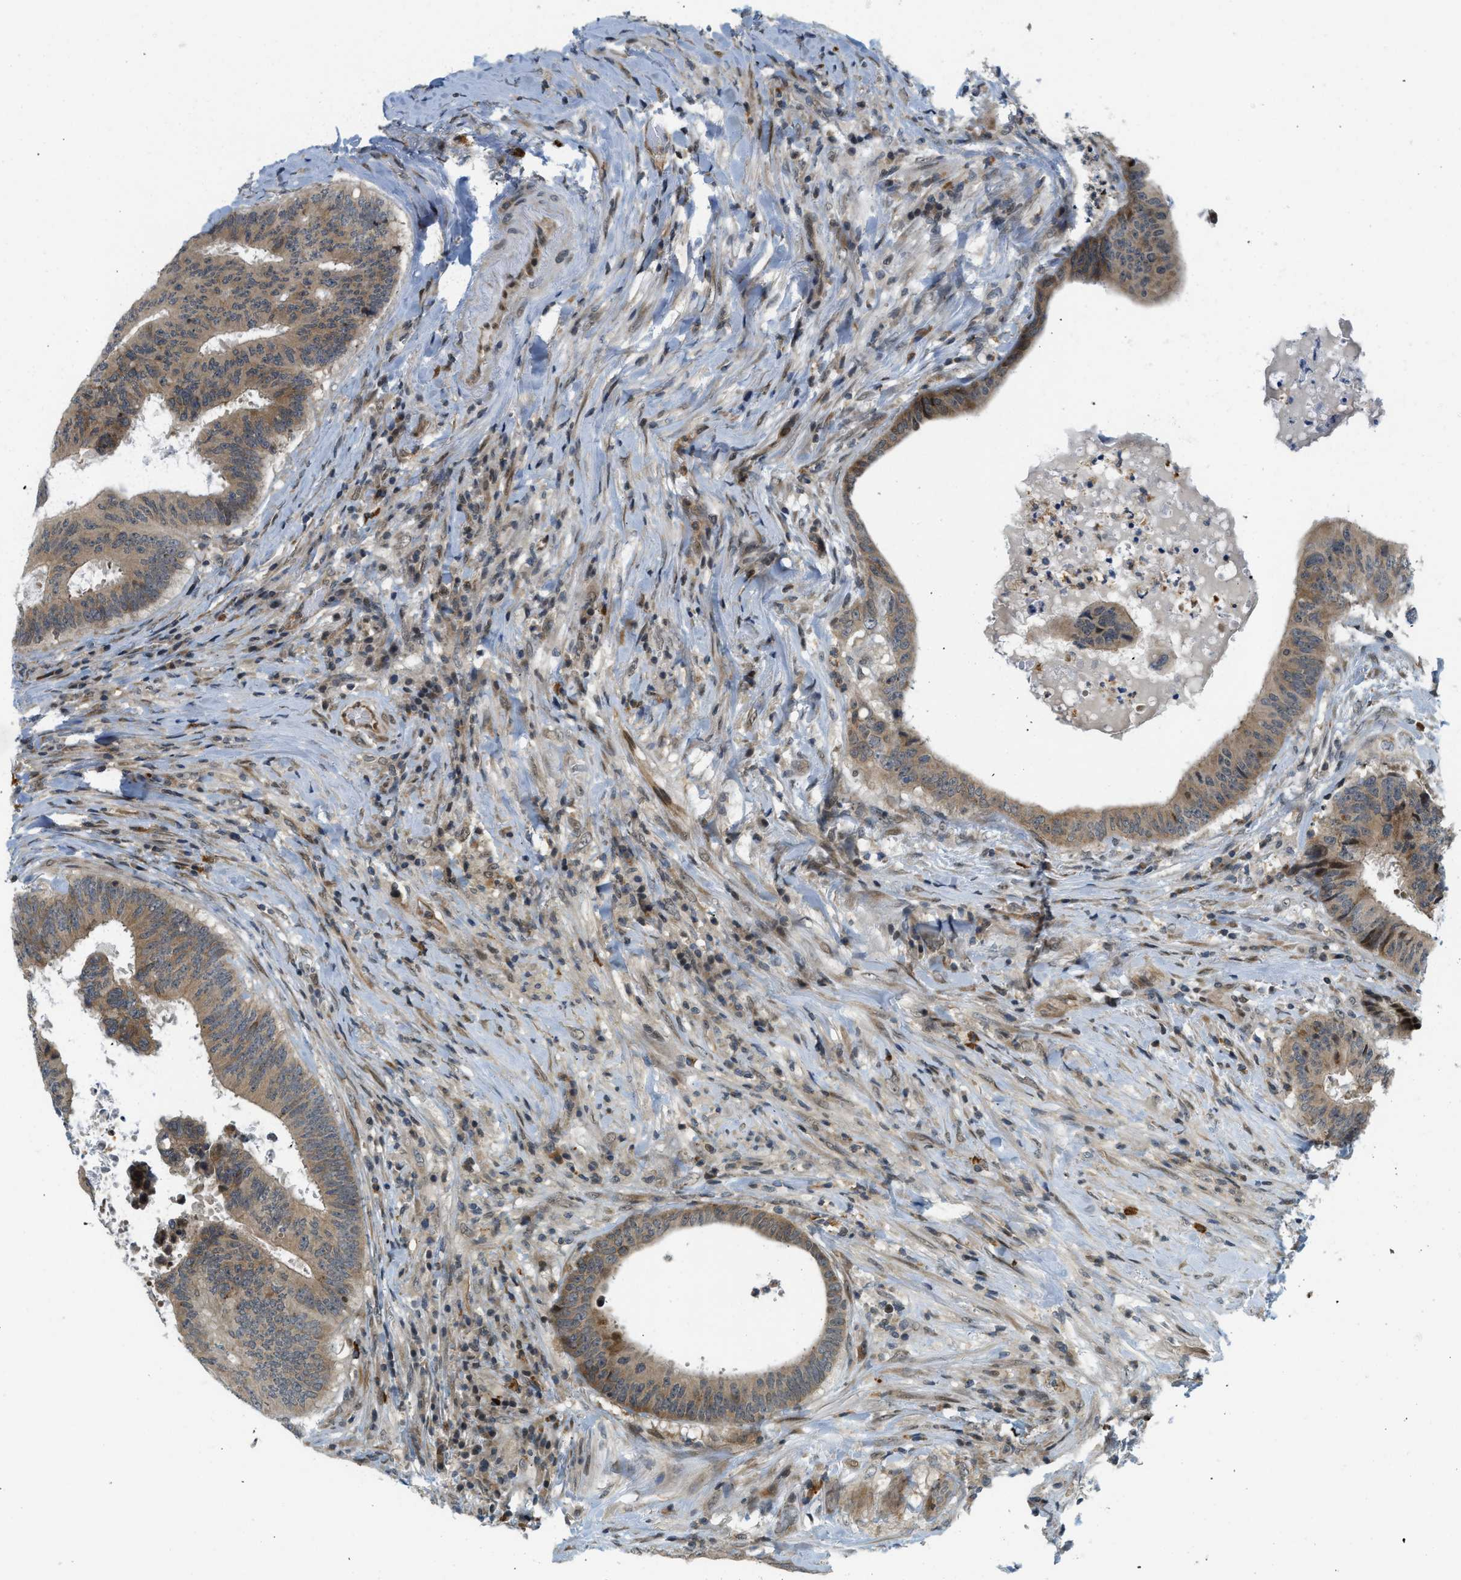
{"staining": {"intensity": "moderate", "quantity": ">75%", "location": "cytoplasmic/membranous"}, "tissue": "colorectal cancer", "cell_type": "Tumor cells", "image_type": "cancer", "snomed": [{"axis": "morphology", "description": "Adenocarcinoma, NOS"}, {"axis": "topography", "description": "Rectum"}], "caption": "Colorectal adenocarcinoma tissue reveals moderate cytoplasmic/membranous staining in approximately >75% of tumor cells", "gene": "KMT2A", "patient": {"sex": "male", "age": 72}}